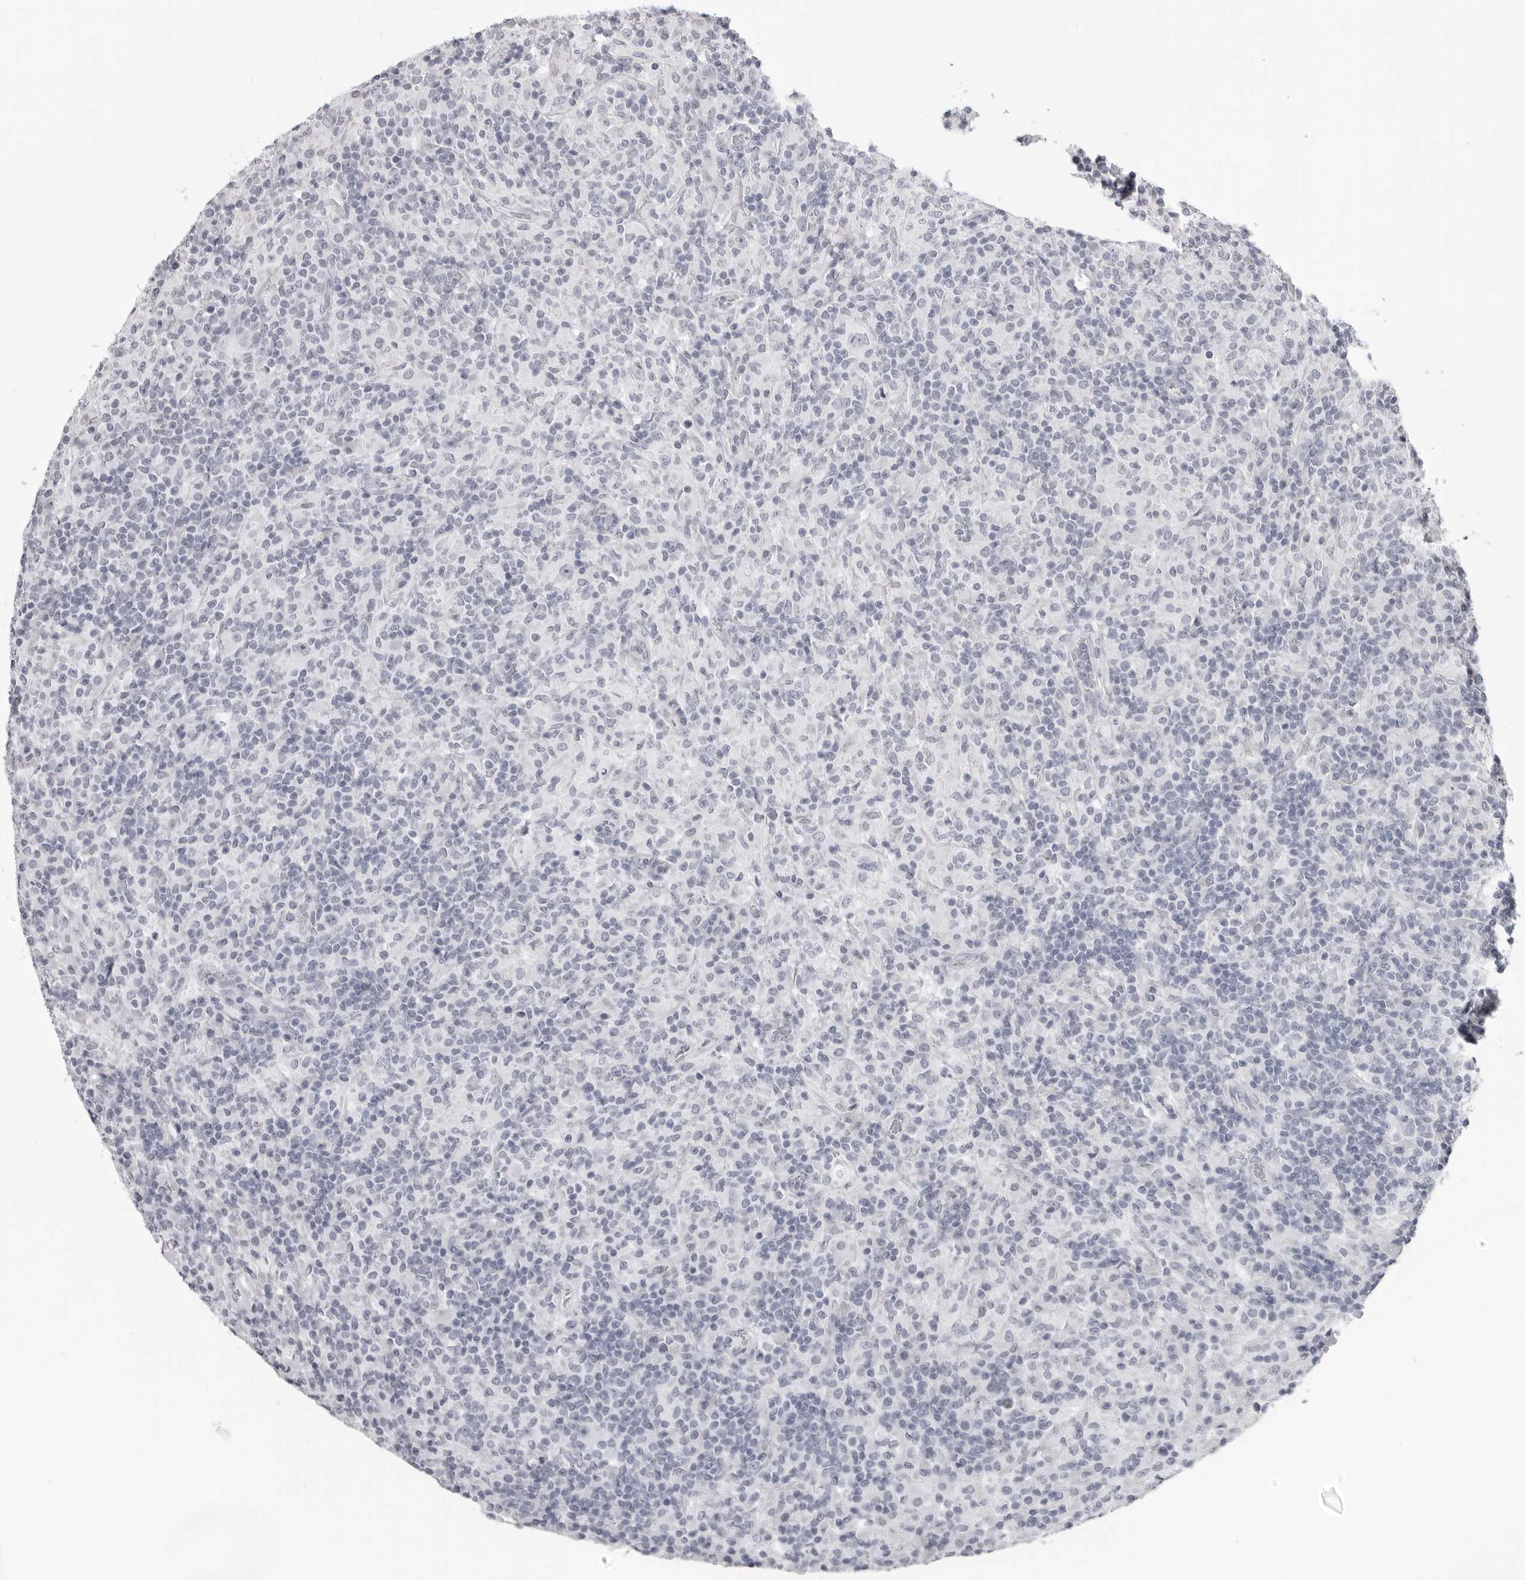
{"staining": {"intensity": "negative", "quantity": "none", "location": "none"}, "tissue": "lymphoma", "cell_type": "Tumor cells", "image_type": "cancer", "snomed": [{"axis": "morphology", "description": "Hodgkin's disease, NOS"}, {"axis": "topography", "description": "Lymph node"}], "caption": "Histopathology image shows no significant protein expression in tumor cells of Hodgkin's disease.", "gene": "DNALI1", "patient": {"sex": "male", "age": 70}}